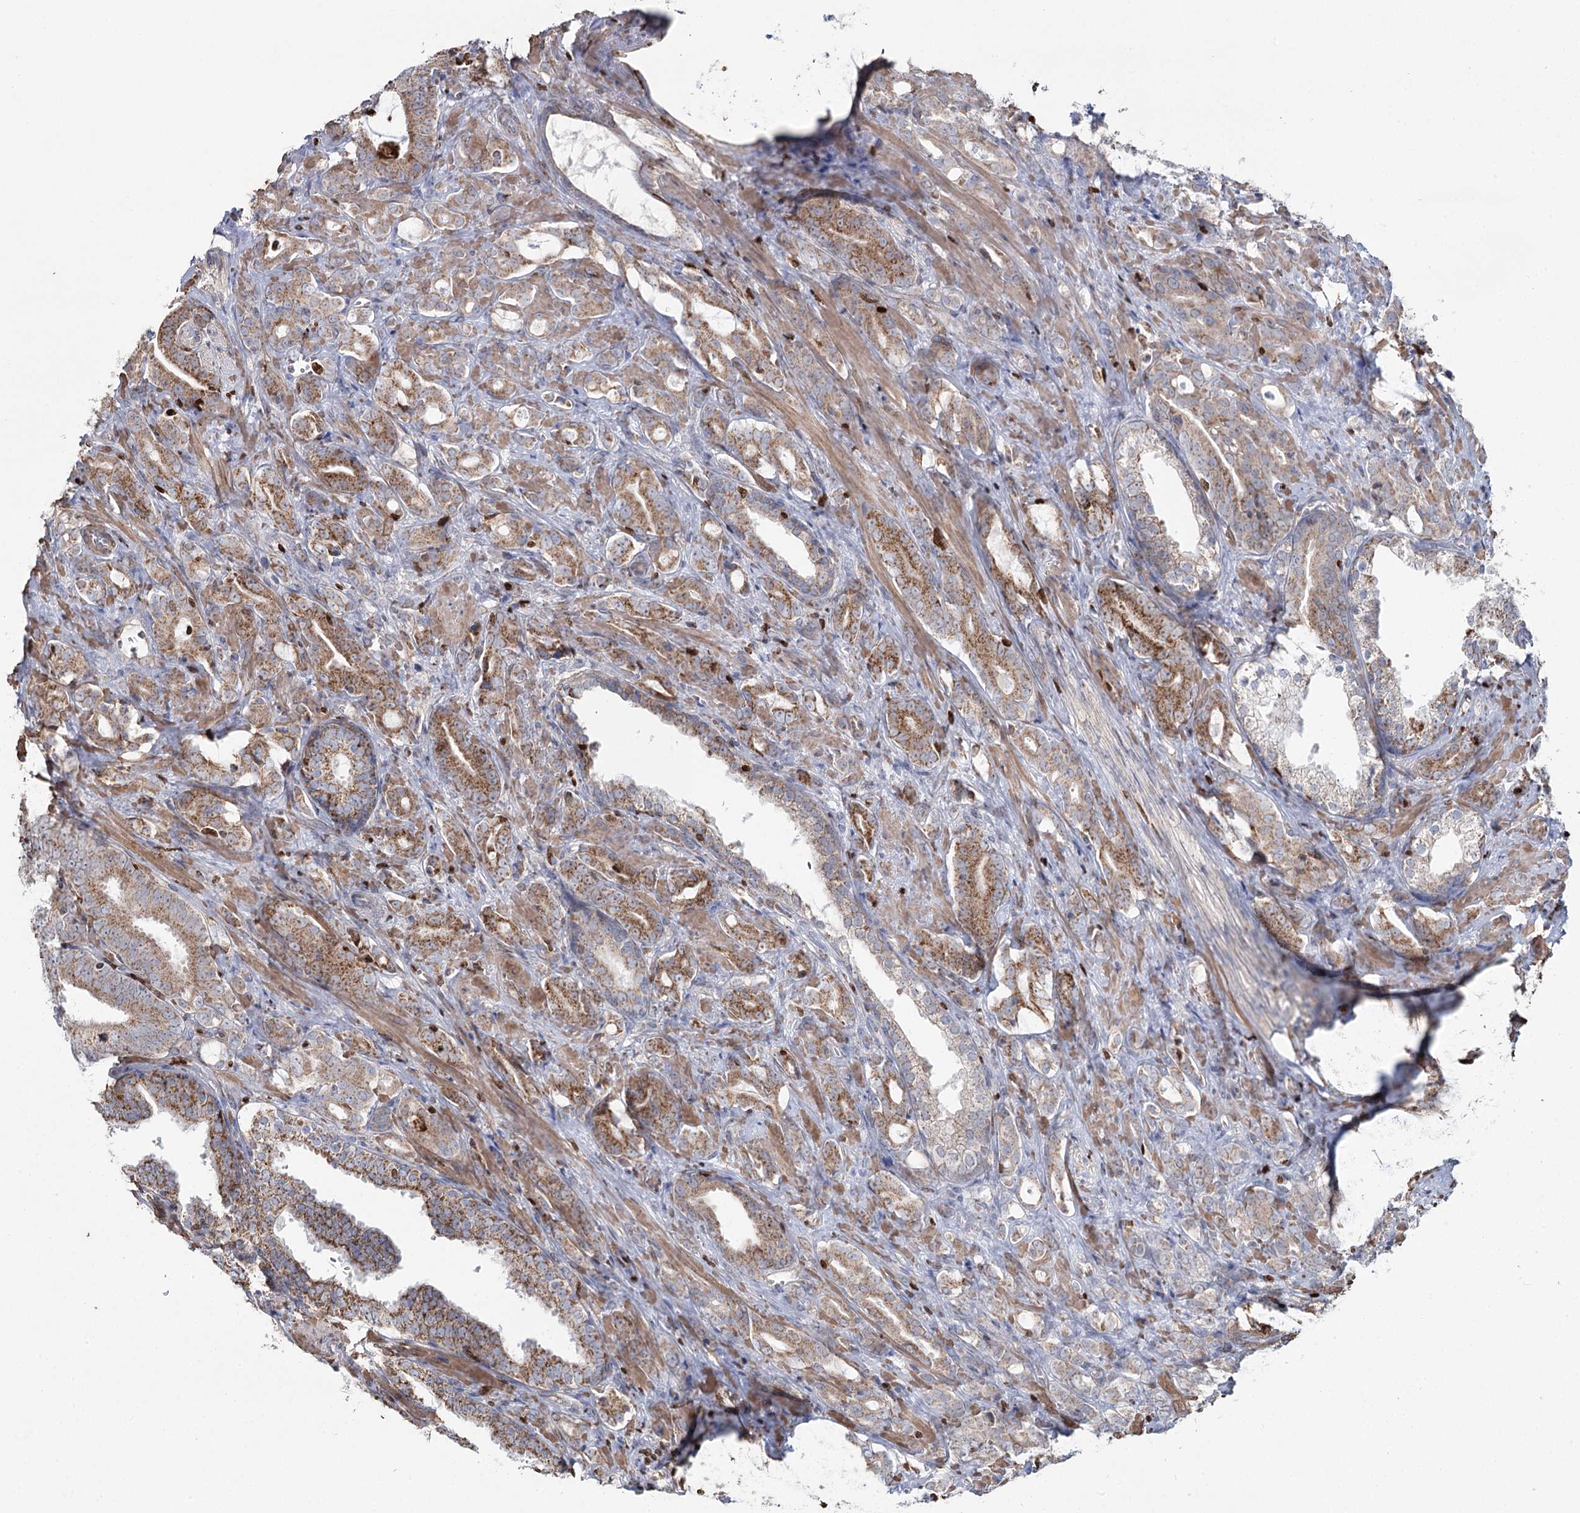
{"staining": {"intensity": "moderate", "quantity": ">75%", "location": "cytoplasmic/membranous"}, "tissue": "prostate cancer", "cell_type": "Tumor cells", "image_type": "cancer", "snomed": [{"axis": "morphology", "description": "Adenocarcinoma, High grade"}, {"axis": "topography", "description": "Prostate"}], "caption": "Immunohistochemistry (DAB) staining of prostate cancer (adenocarcinoma (high-grade)) displays moderate cytoplasmic/membranous protein expression in approximately >75% of tumor cells. The staining was performed using DAB to visualize the protein expression in brown, while the nuclei were stained in blue with hematoxylin (Magnification: 20x).", "gene": "PDHX", "patient": {"sex": "male", "age": 72}}